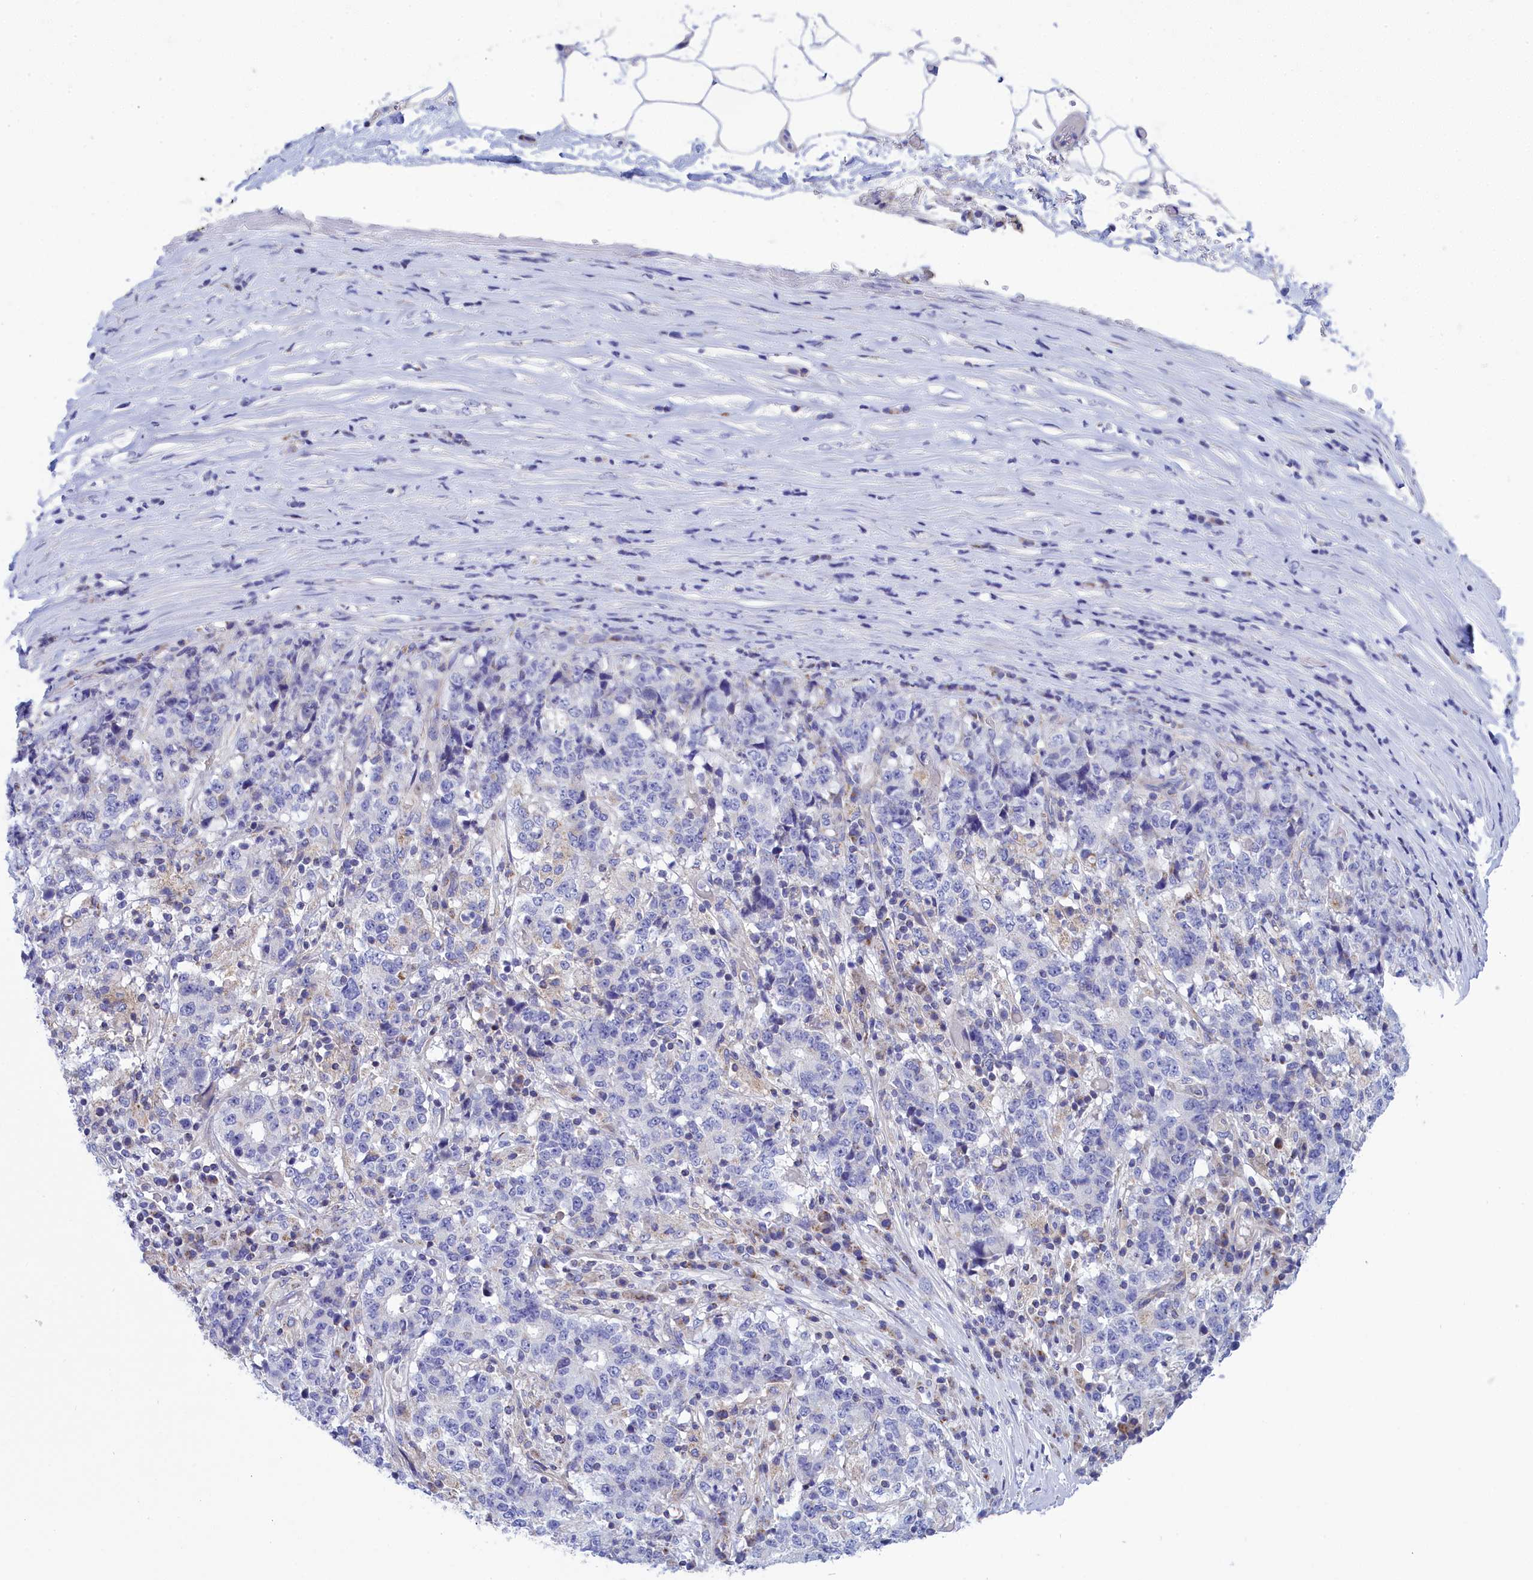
{"staining": {"intensity": "negative", "quantity": "none", "location": "none"}, "tissue": "stomach cancer", "cell_type": "Tumor cells", "image_type": "cancer", "snomed": [{"axis": "morphology", "description": "Adenocarcinoma, NOS"}, {"axis": "topography", "description": "Stomach"}], "caption": "The immunohistochemistry image has no significant positivity in tumor cells of stomach adenocarcinoma tissue.", "gene": "CCRL2", "patient": {"sex": "male", "age": 59}}